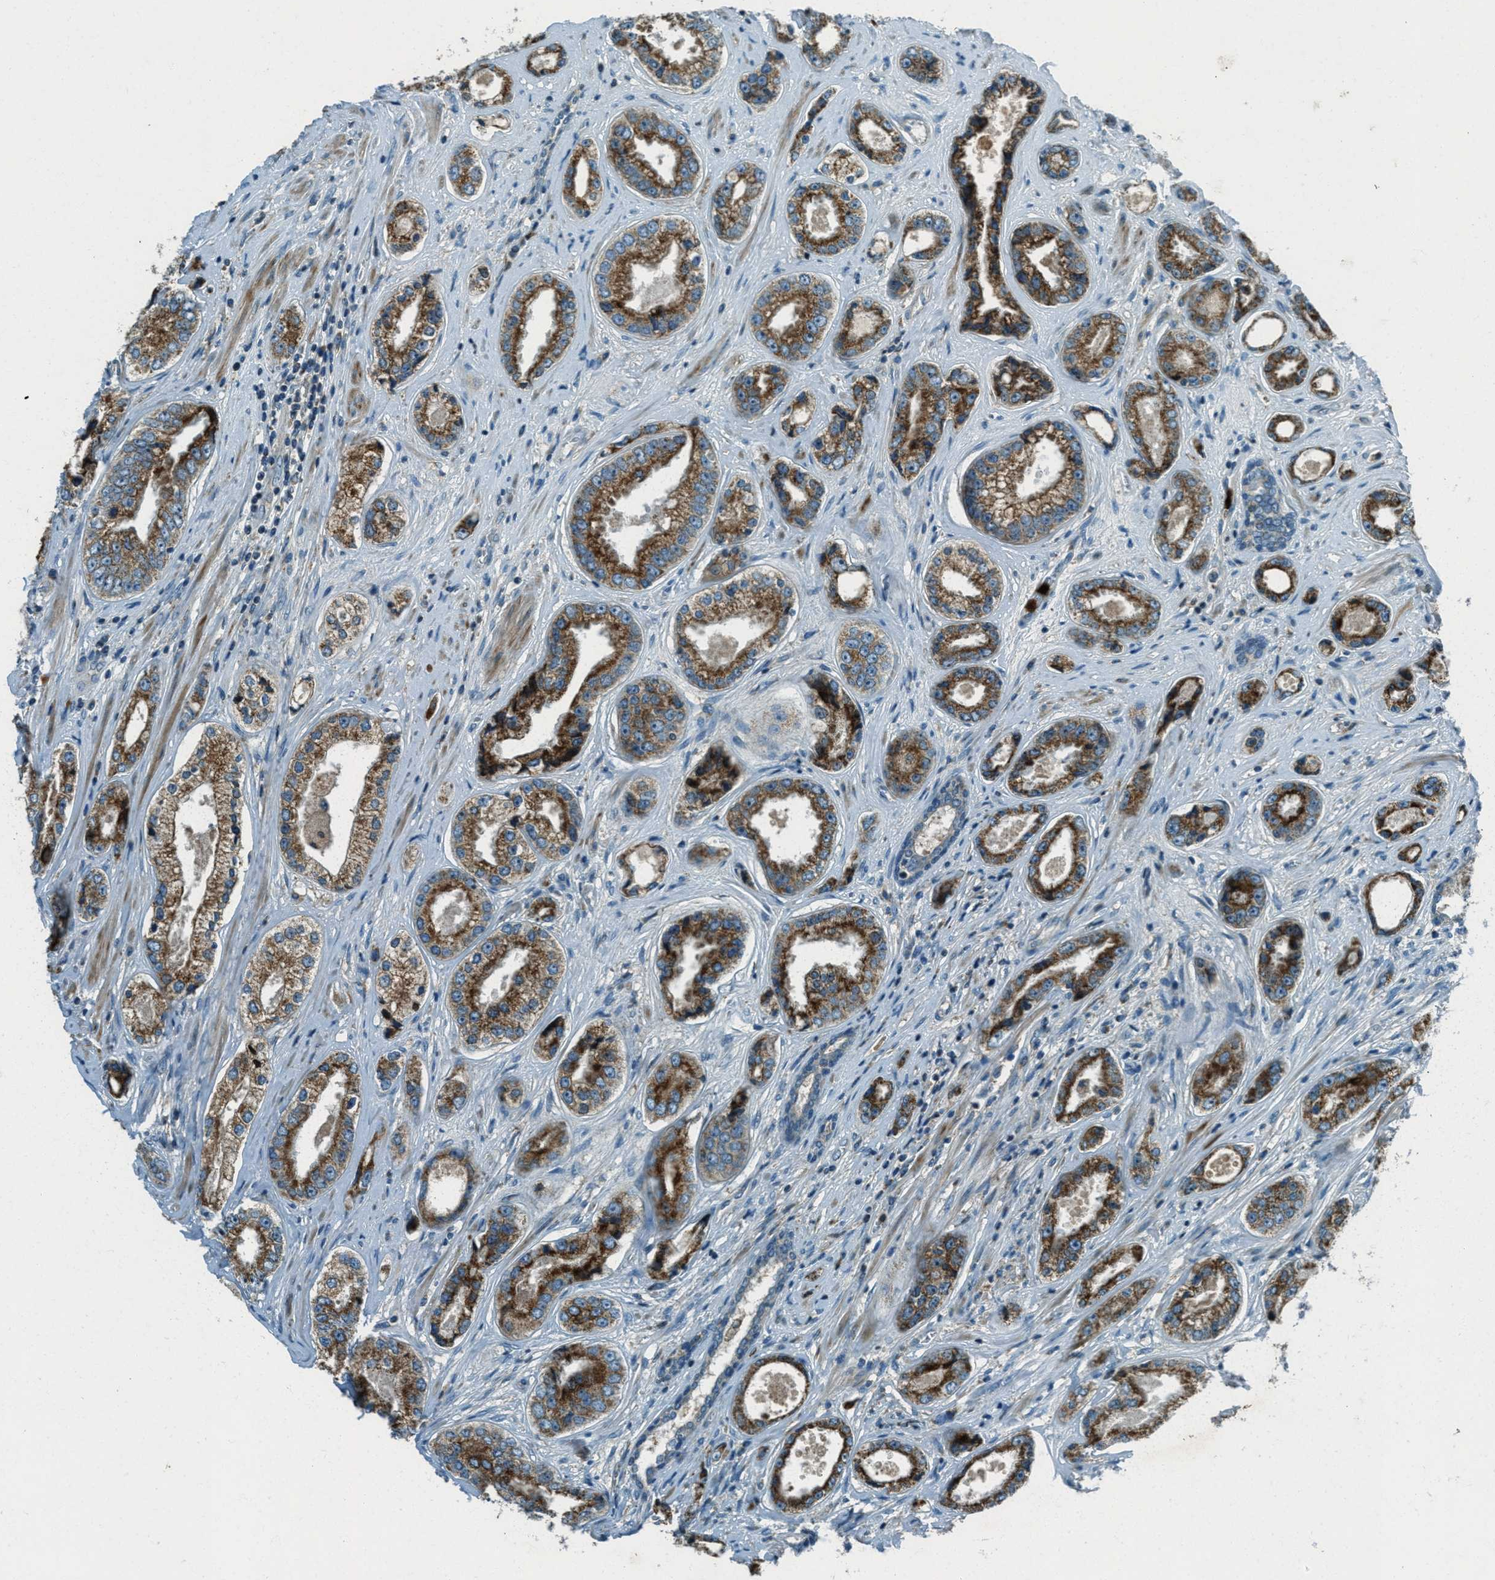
{"staining": {"intensity": "strong", "quantity": ">75%", "location": "cytoplasmic/membranous"}, "tissue": "prostate cancer", "cell_type": "Tumor cells", "image_type": "cancer", "snomed": [{"axis": "morphology", "description": "Adenocarcinoma, High grade"}, {"axis": "topography", "description": "Prostate"}], "caption": "Prostate high-grade adenocarcinoma stained with DAB immunohistochemistry shows high levels of strong cytoplasmic/membranous staining in about >75% of tumor cells. The staining is performed using DAB (3,3'-diaminobenzidine) brown chromogen to label protein expression. The nuclei are counter-stained blue using hematoxylin.", "gene": "FAR1", "patient": {"sex": "male", "age": 61}}